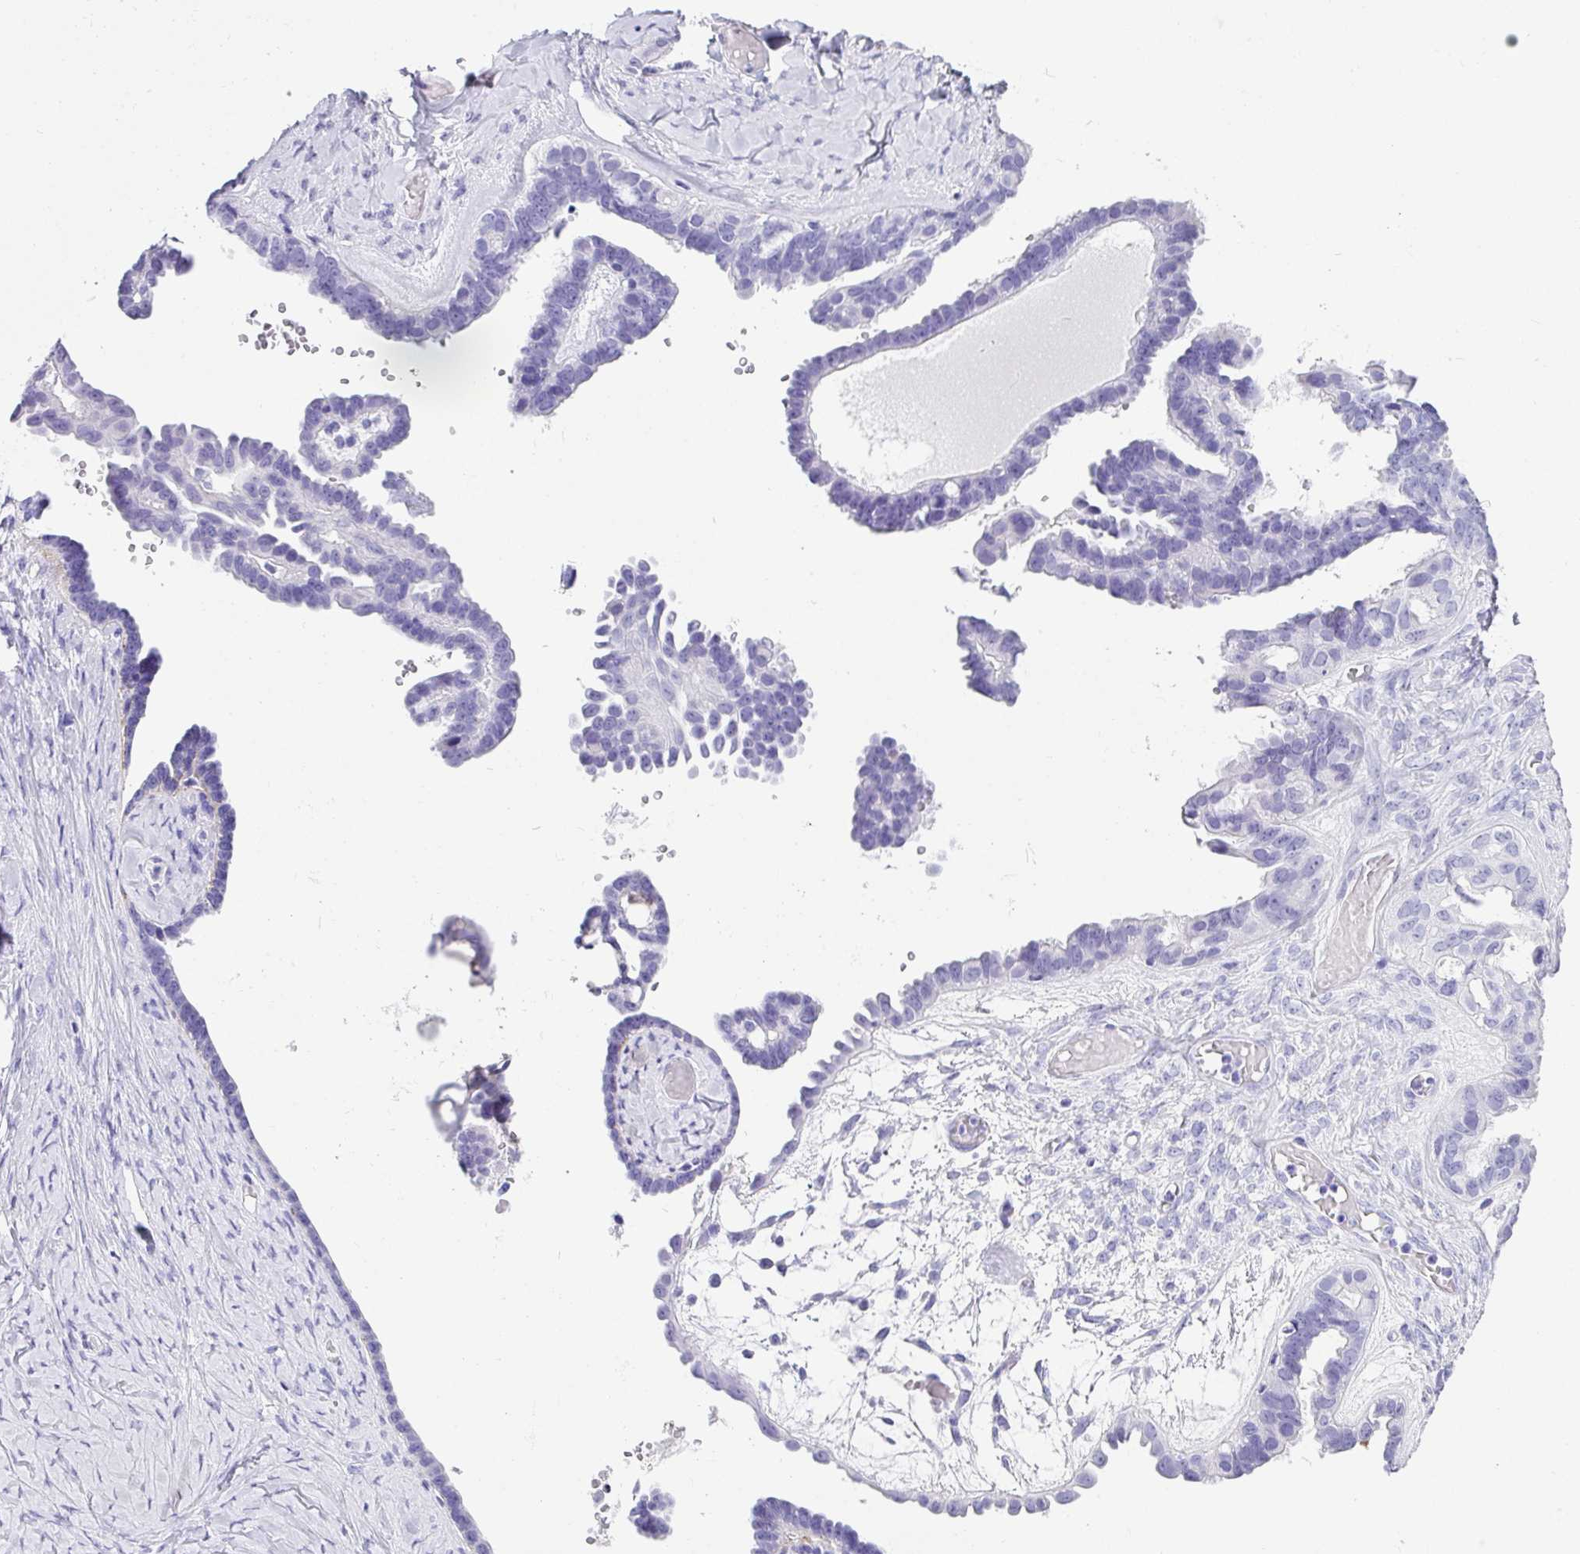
{"staining": {"intensity": "negative", "quantity": "none", "location": "none"}, "tissue": "ovarian cancer", "cell_type": "Tumor cells", "image_type": "cancer", "snomed": [{"axis": "morphology", "description": "Cystadenocarcinoma, serous, NOS"}, {"axis": "topography", "description": "Ovary"}], "caption": "An IHC histopathology image of serous cystadenocarcinoma (ovarian) is shown. There is no staining in tumor cells of serous cystadenocarcinoma (ovarian).", "gene": "ZG16", "patient": {"sex": "female", "age": 69}}